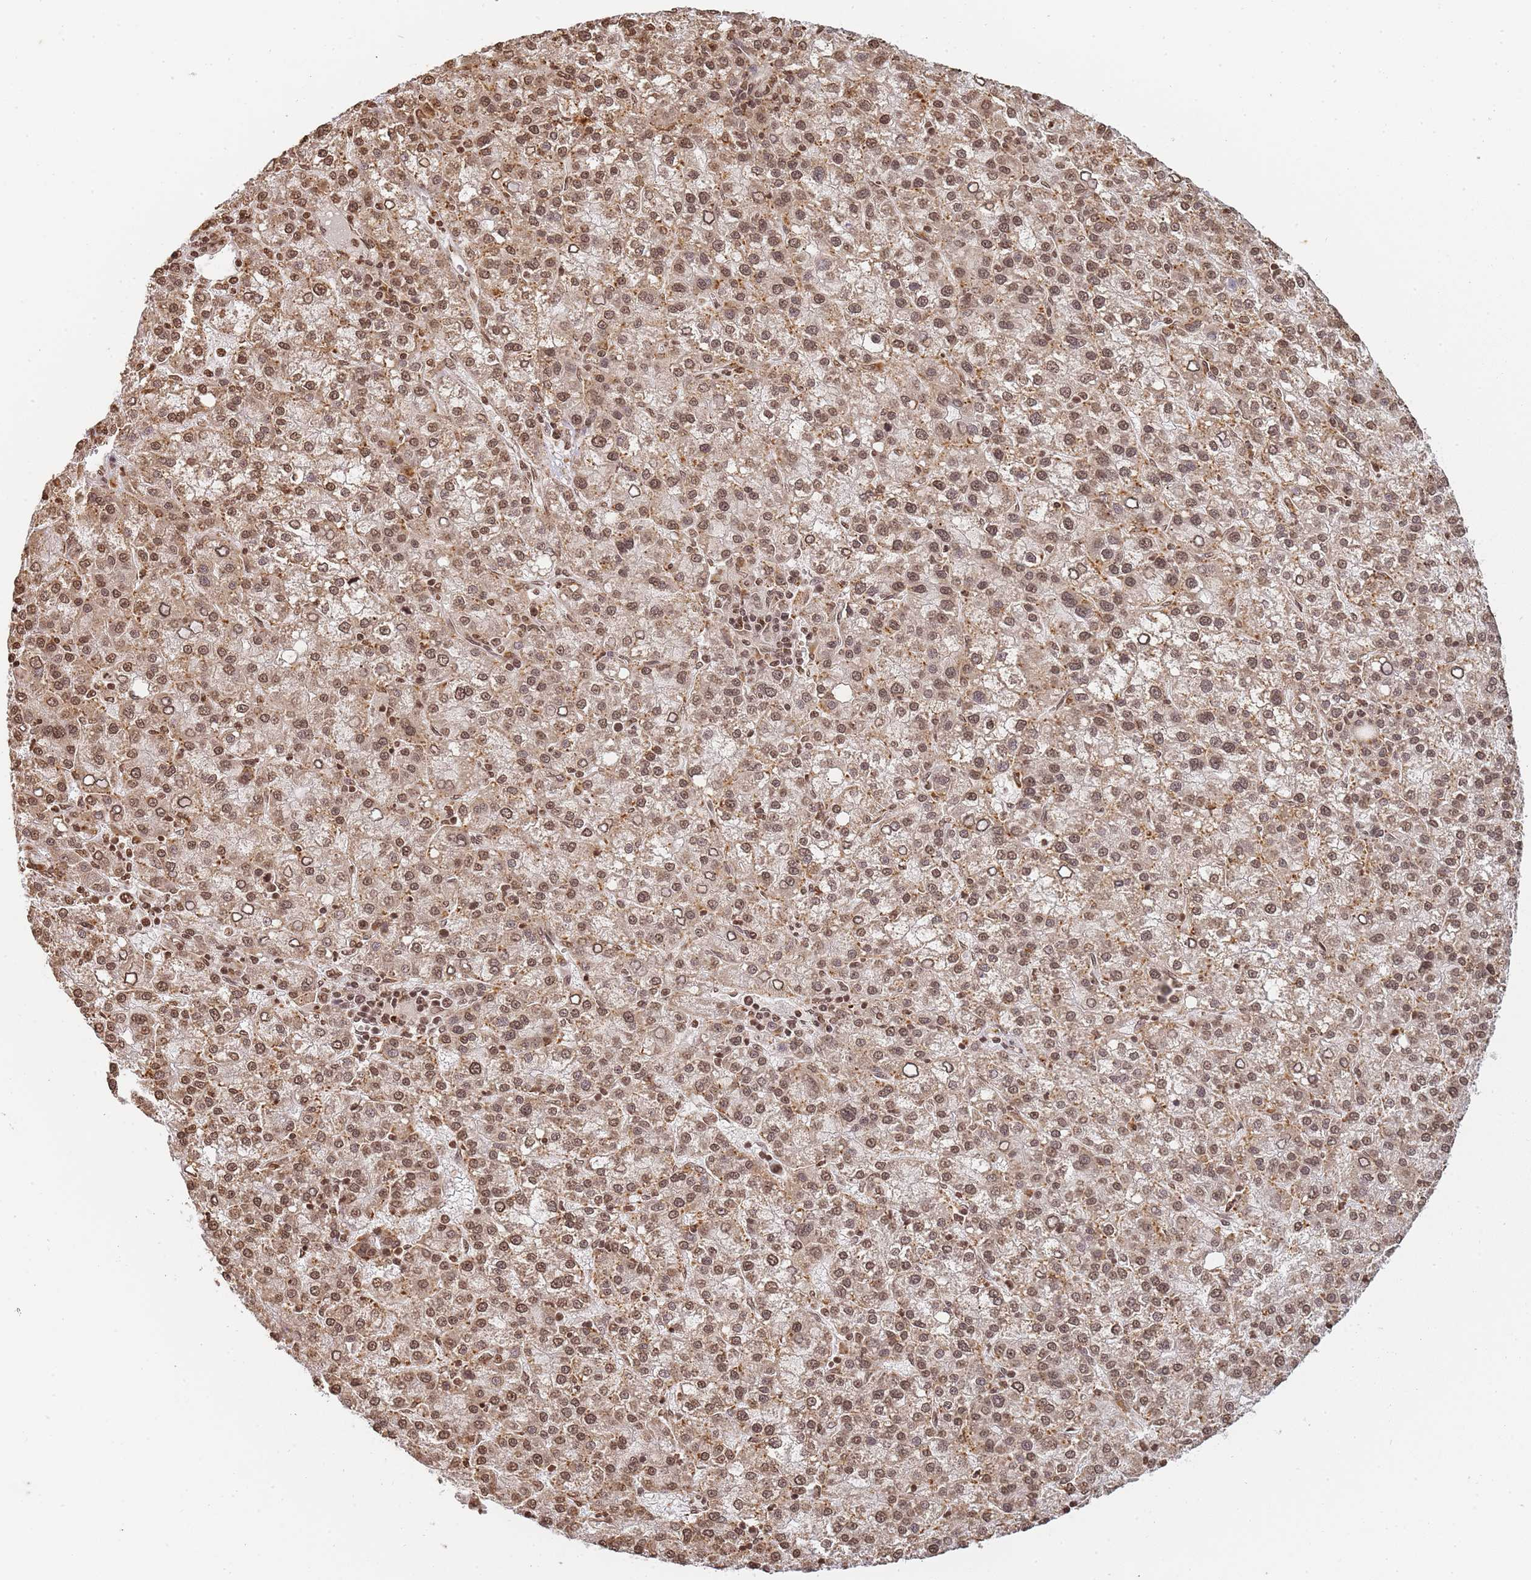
{"staining": {"intensity": "moderate", "quantity": ">75%", "location": "cytoplasmic/membranous,nuclear"}, "tissue": "liver cancer", "cell_type": "Tumor cells", "image_type": "cancer", "snomed": [{"axis": "morphology", "description": "Carcinoma, Hepatocellular, NOS"}, {"axis": "topography", "description": "Liver"}], "caption": "A photomicrograph of human liver cancer (hepatocellular carcinoma) stained for a protein displays moderate cytoplasmic/membranous and nuclear brown staining in tumor cells. Using DAB (3,3'-diaminobenzidine) (brown) and hematoxylin (blue) stains, captured at high magnification using brightfield microscopy.", "gene": "WWTR1", "patient": {"sex": "female", "age": 58}}